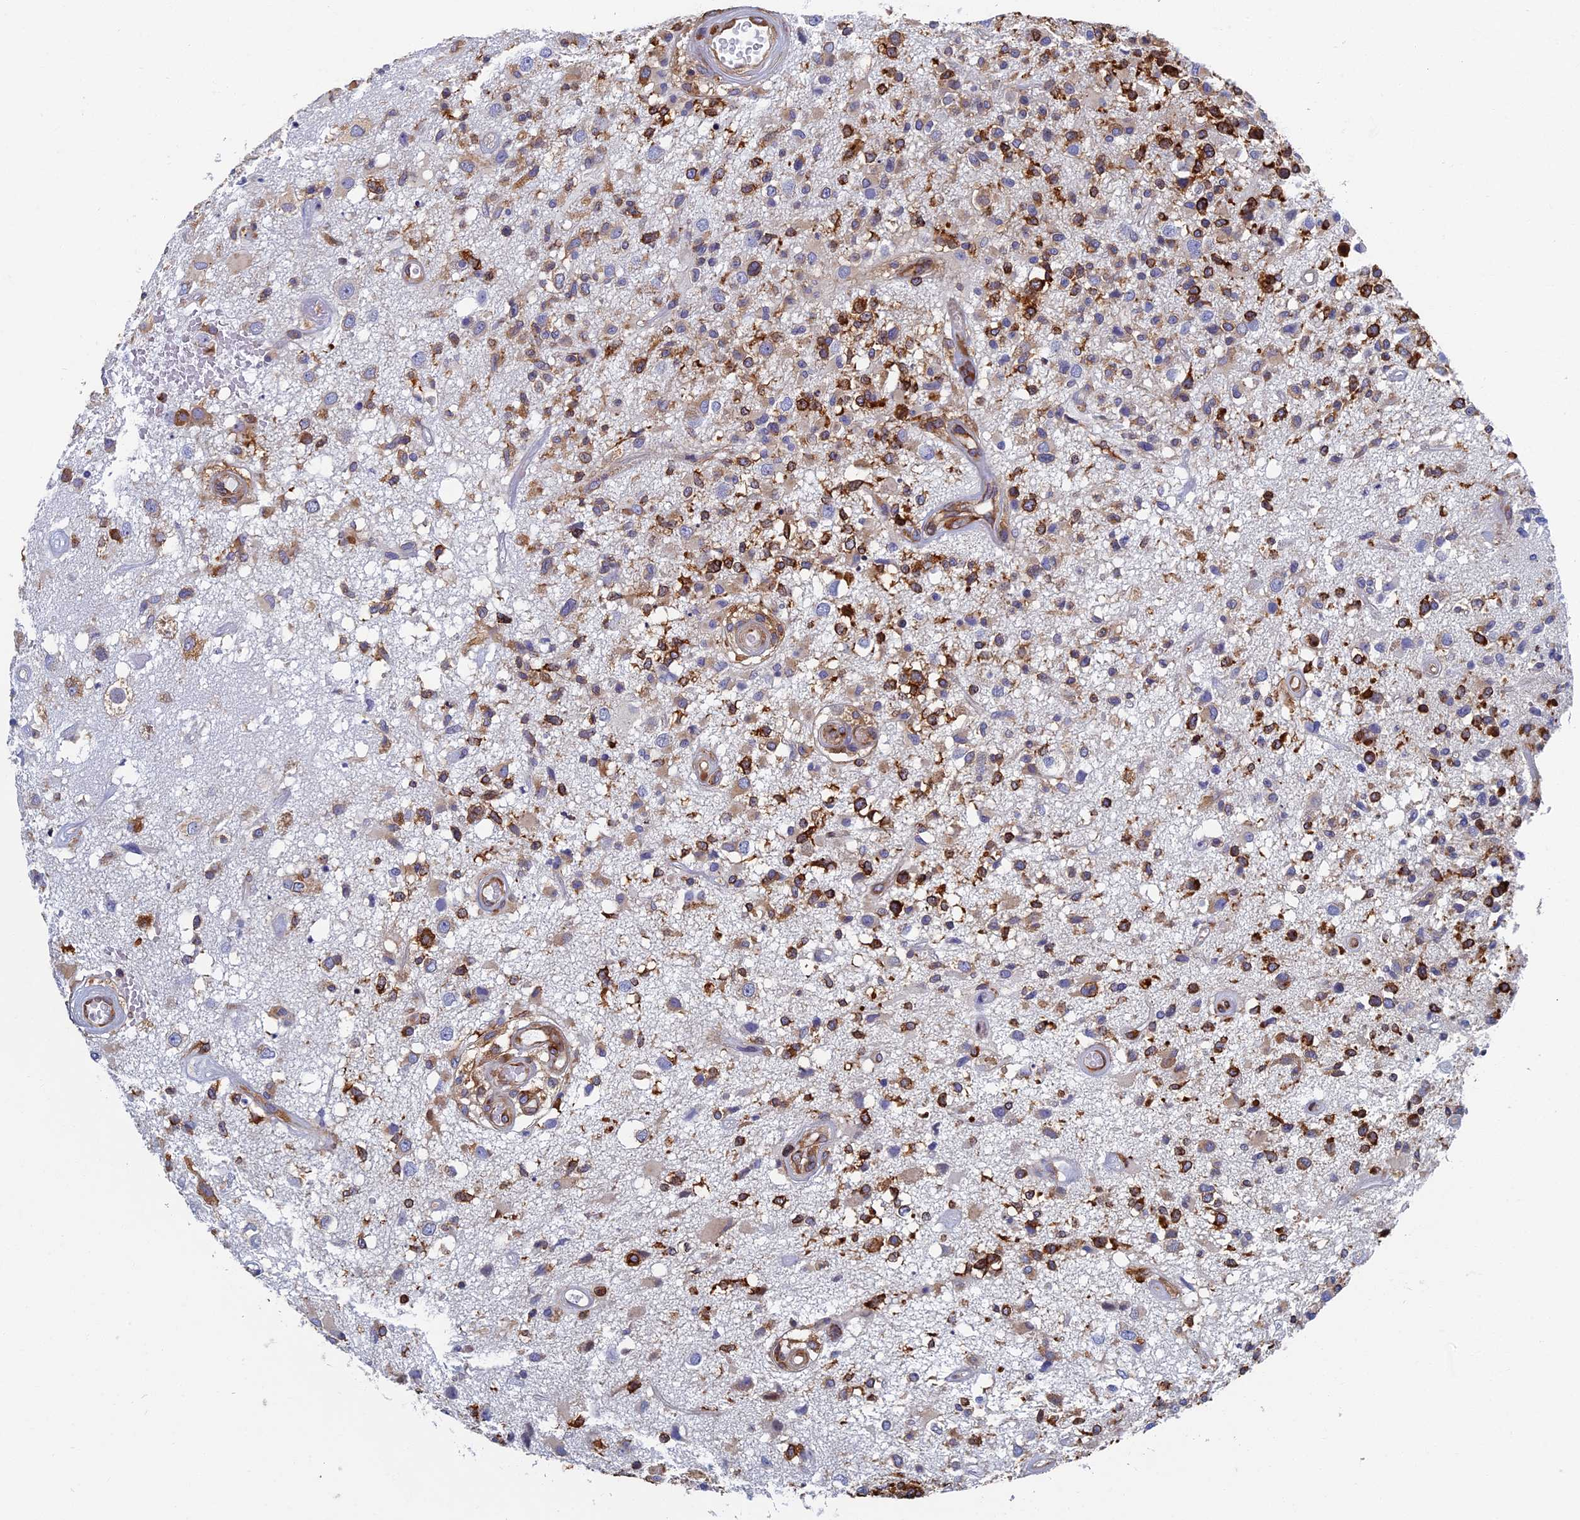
{"staining": {"intensity": "strong", "quantity": "25%-75%", "location": "cytoplasmic/membranous"}, "tissue": "glioma", "cell_type": "Tumor cells", "image_type": "cancer", "snomed": [{"axis": "morphology", "description": "Glioma, malignant, High grade"}, {"axis": "morphology", "description": "Glioblastoma, NOS"}, {"axis": "topography", "description": "Brain"}], "caption": "Glioblastoma stained with a brown dye exhibits strong cytoplasmic/membranous positive expression in approximately 25%-75% of tumor cells.", "gene": "YBX1", "patient": {"sex": "male", "age": 60}}